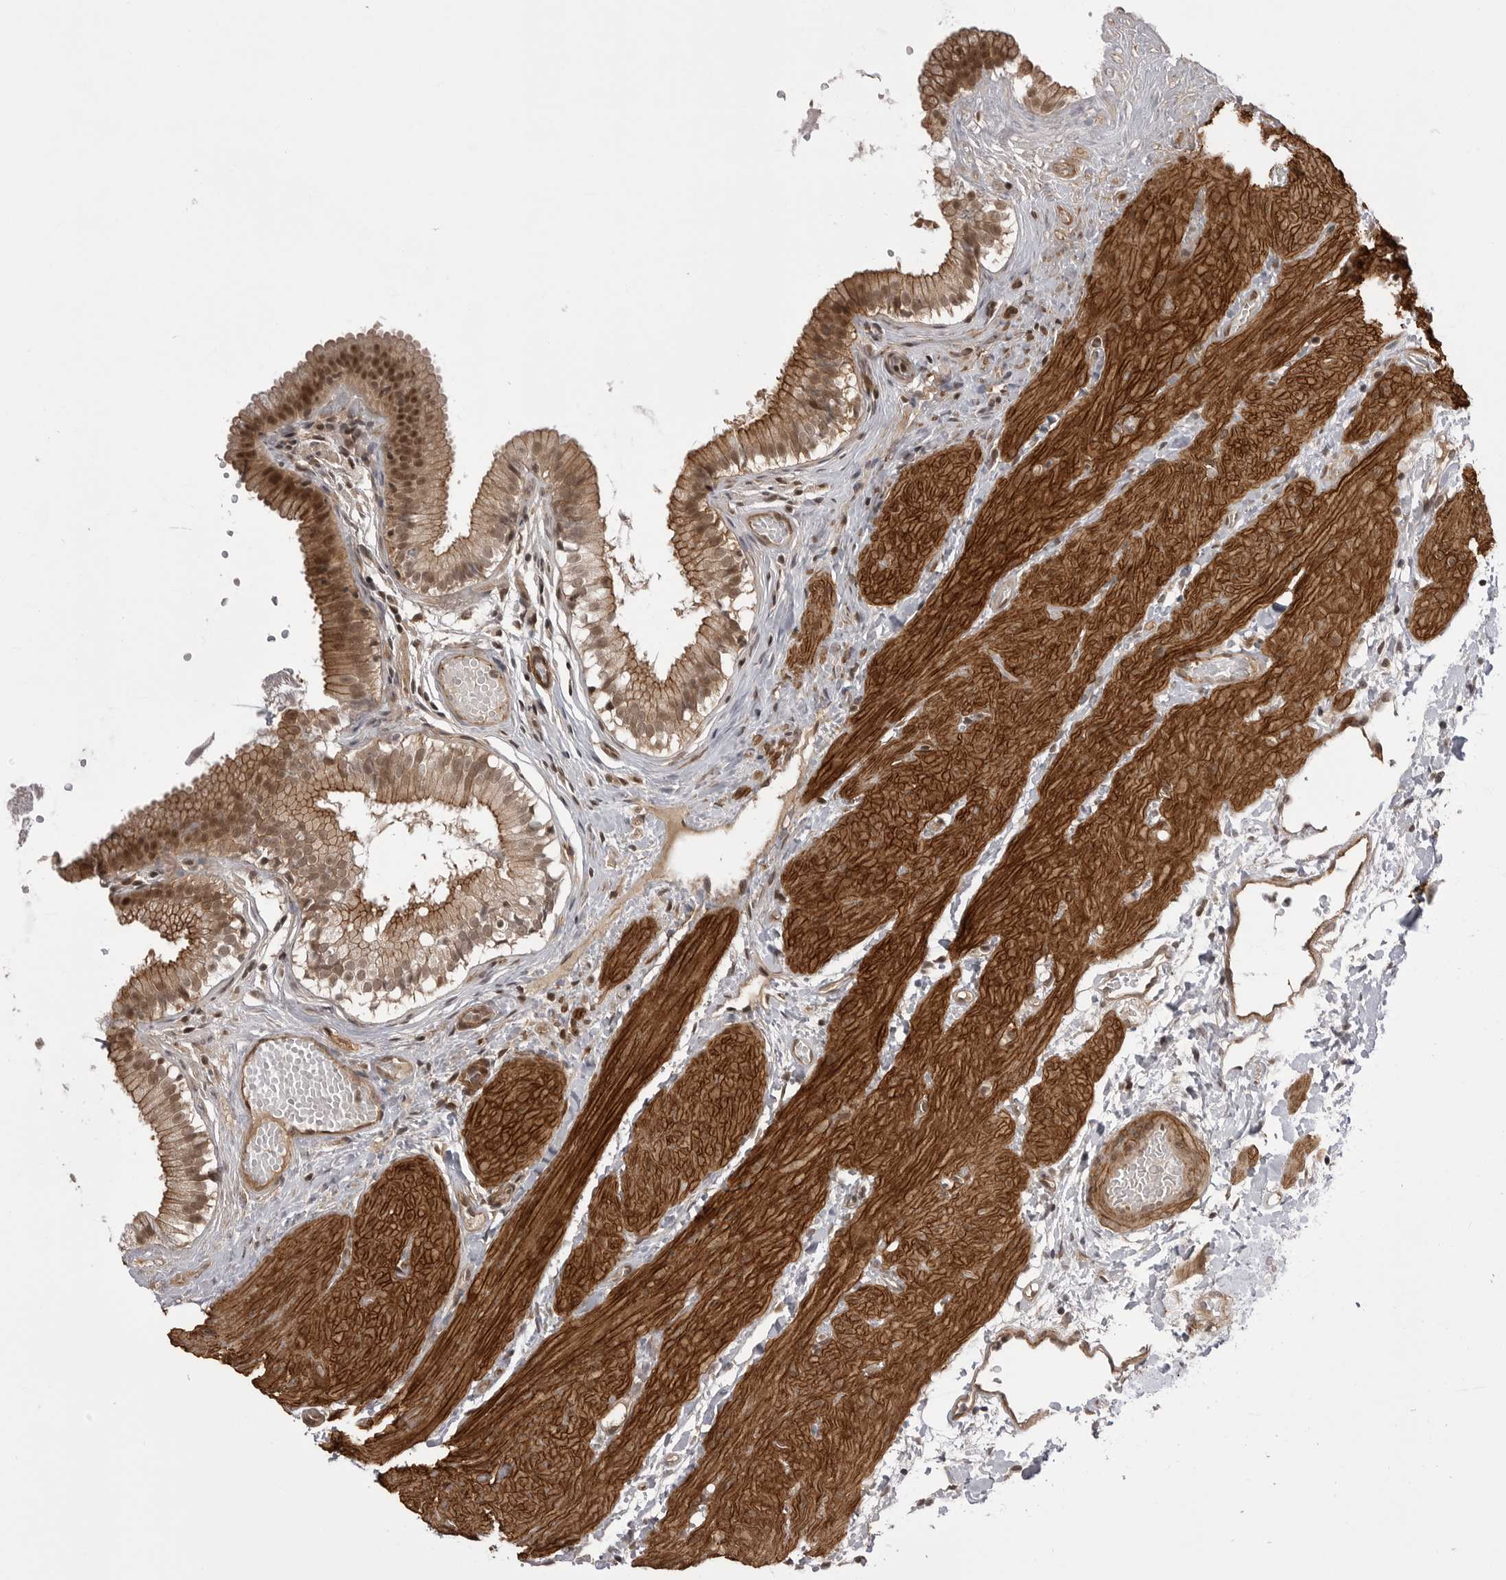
{"staining": {"intensity": "moderate", "quantity": "25%-75%", "location": "cytoplasmic/membranous,nuclear"}, "tissue": "gallbladder", "cell_type": "Glandular cells", "image_type": "normal", "snomed": [{"axis": "morphology", "description": "Normal tissue, NOS"}, {"axis": "topography", "description": "Gallbladder"}], "caption": "Immunohistochemical staining of normal gallbladder exhibits 25%-75% levels of moderate cytoplasmic/membranous,nuclear protein positivity in about 25%-75% of glandular cells.", "gene": "SORBS1", "patient": {"sex": "female", "age": 26}}